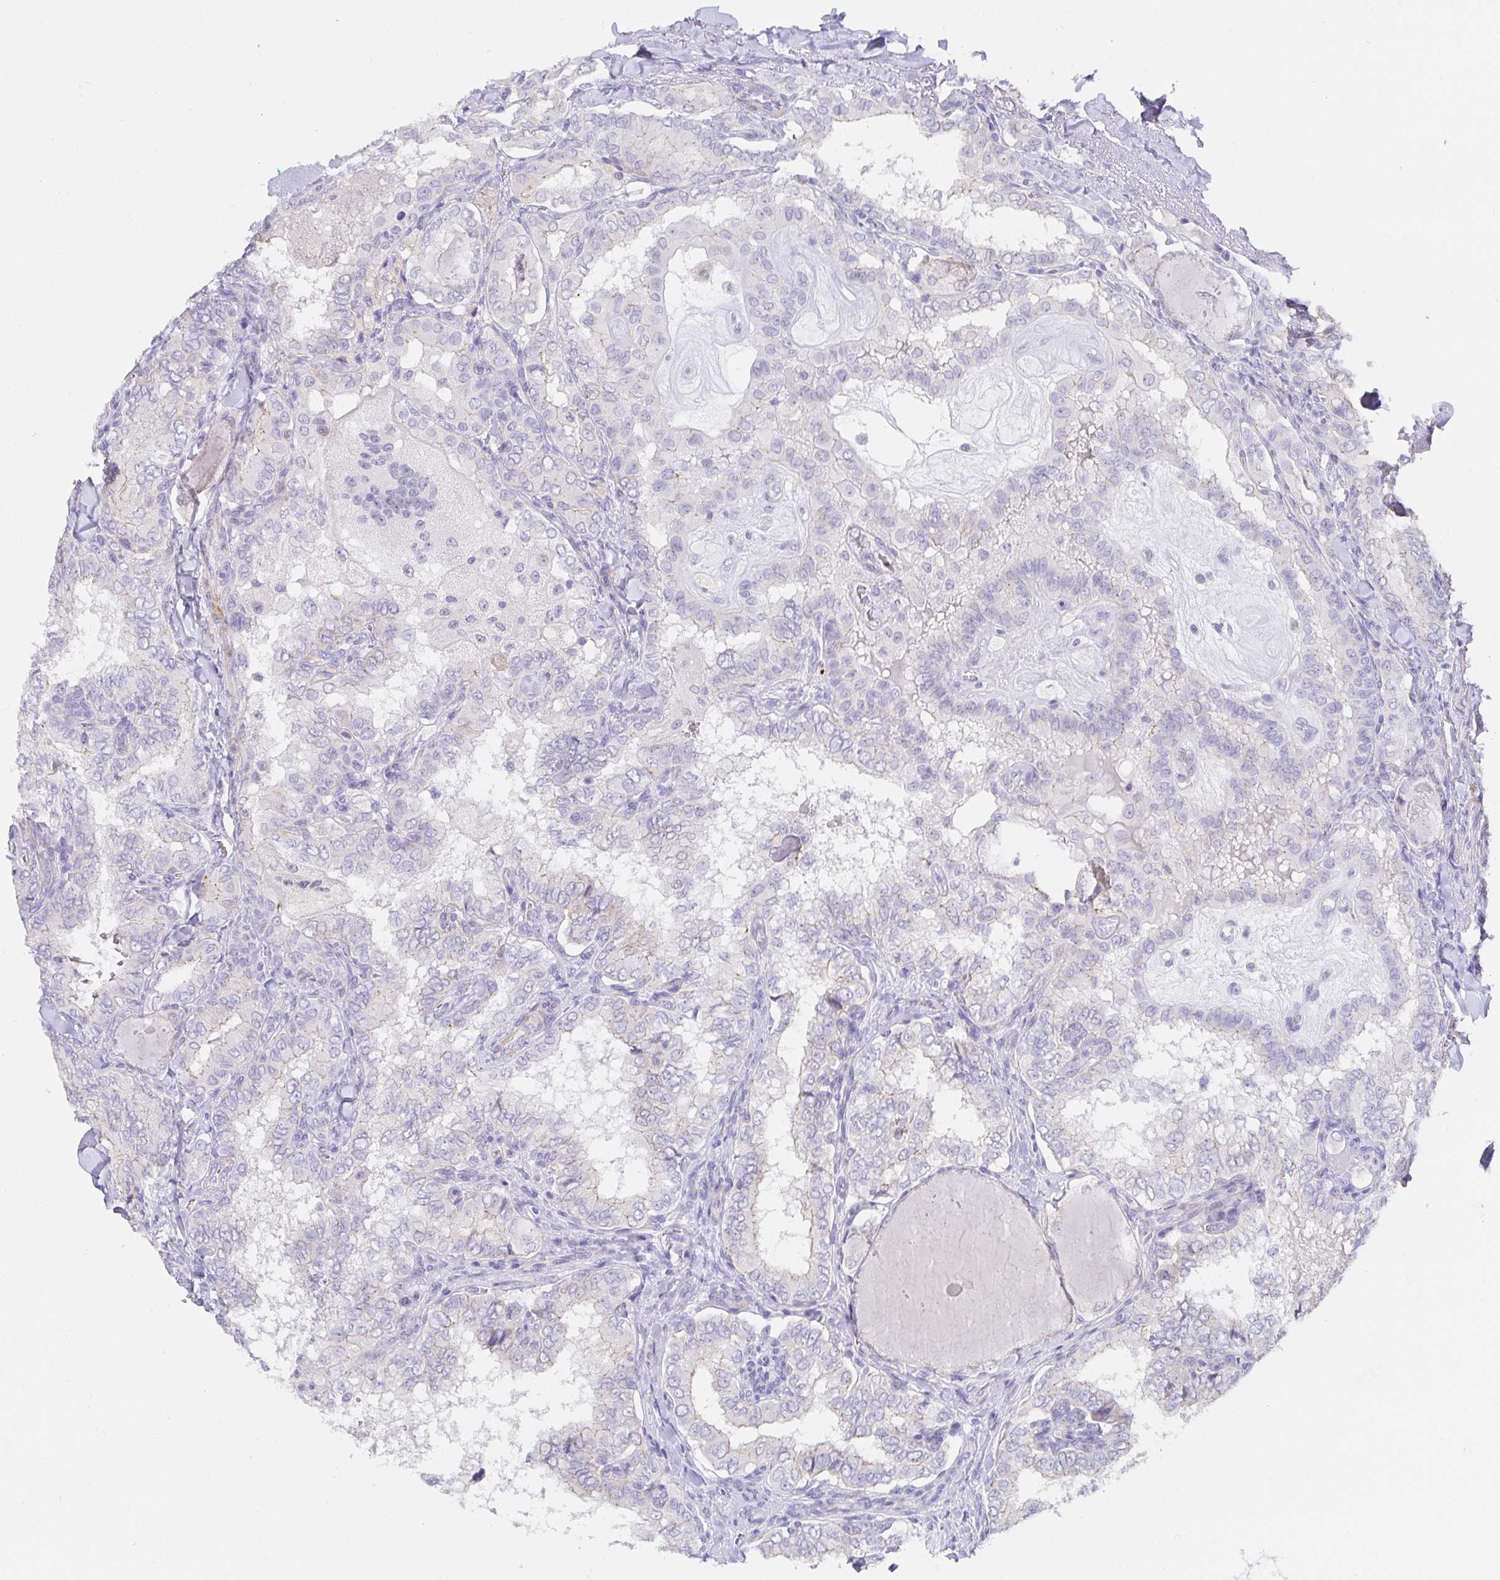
{"staining": {"intensity": "negative", "quantity": "none", "location": "none"}, "tissue": "thyroid cancer", "cell_type": "Tumor cells", "image_type": "cancer", "snomed": [{"axis": "morphology", "description": "Papillary adenocarcinoma, NOS"}, {"axis": "topography", "description": "Thyroid gland"}], "caption": "A histopathology image of papillary adenocarcinoma (thyroid) stained for a protein shows no brown staining in tumor cells. (IHC, brightfield microscopy, high magnification).", "gene": "PDX1", "patient": {"sex": "female", "age": 75}}